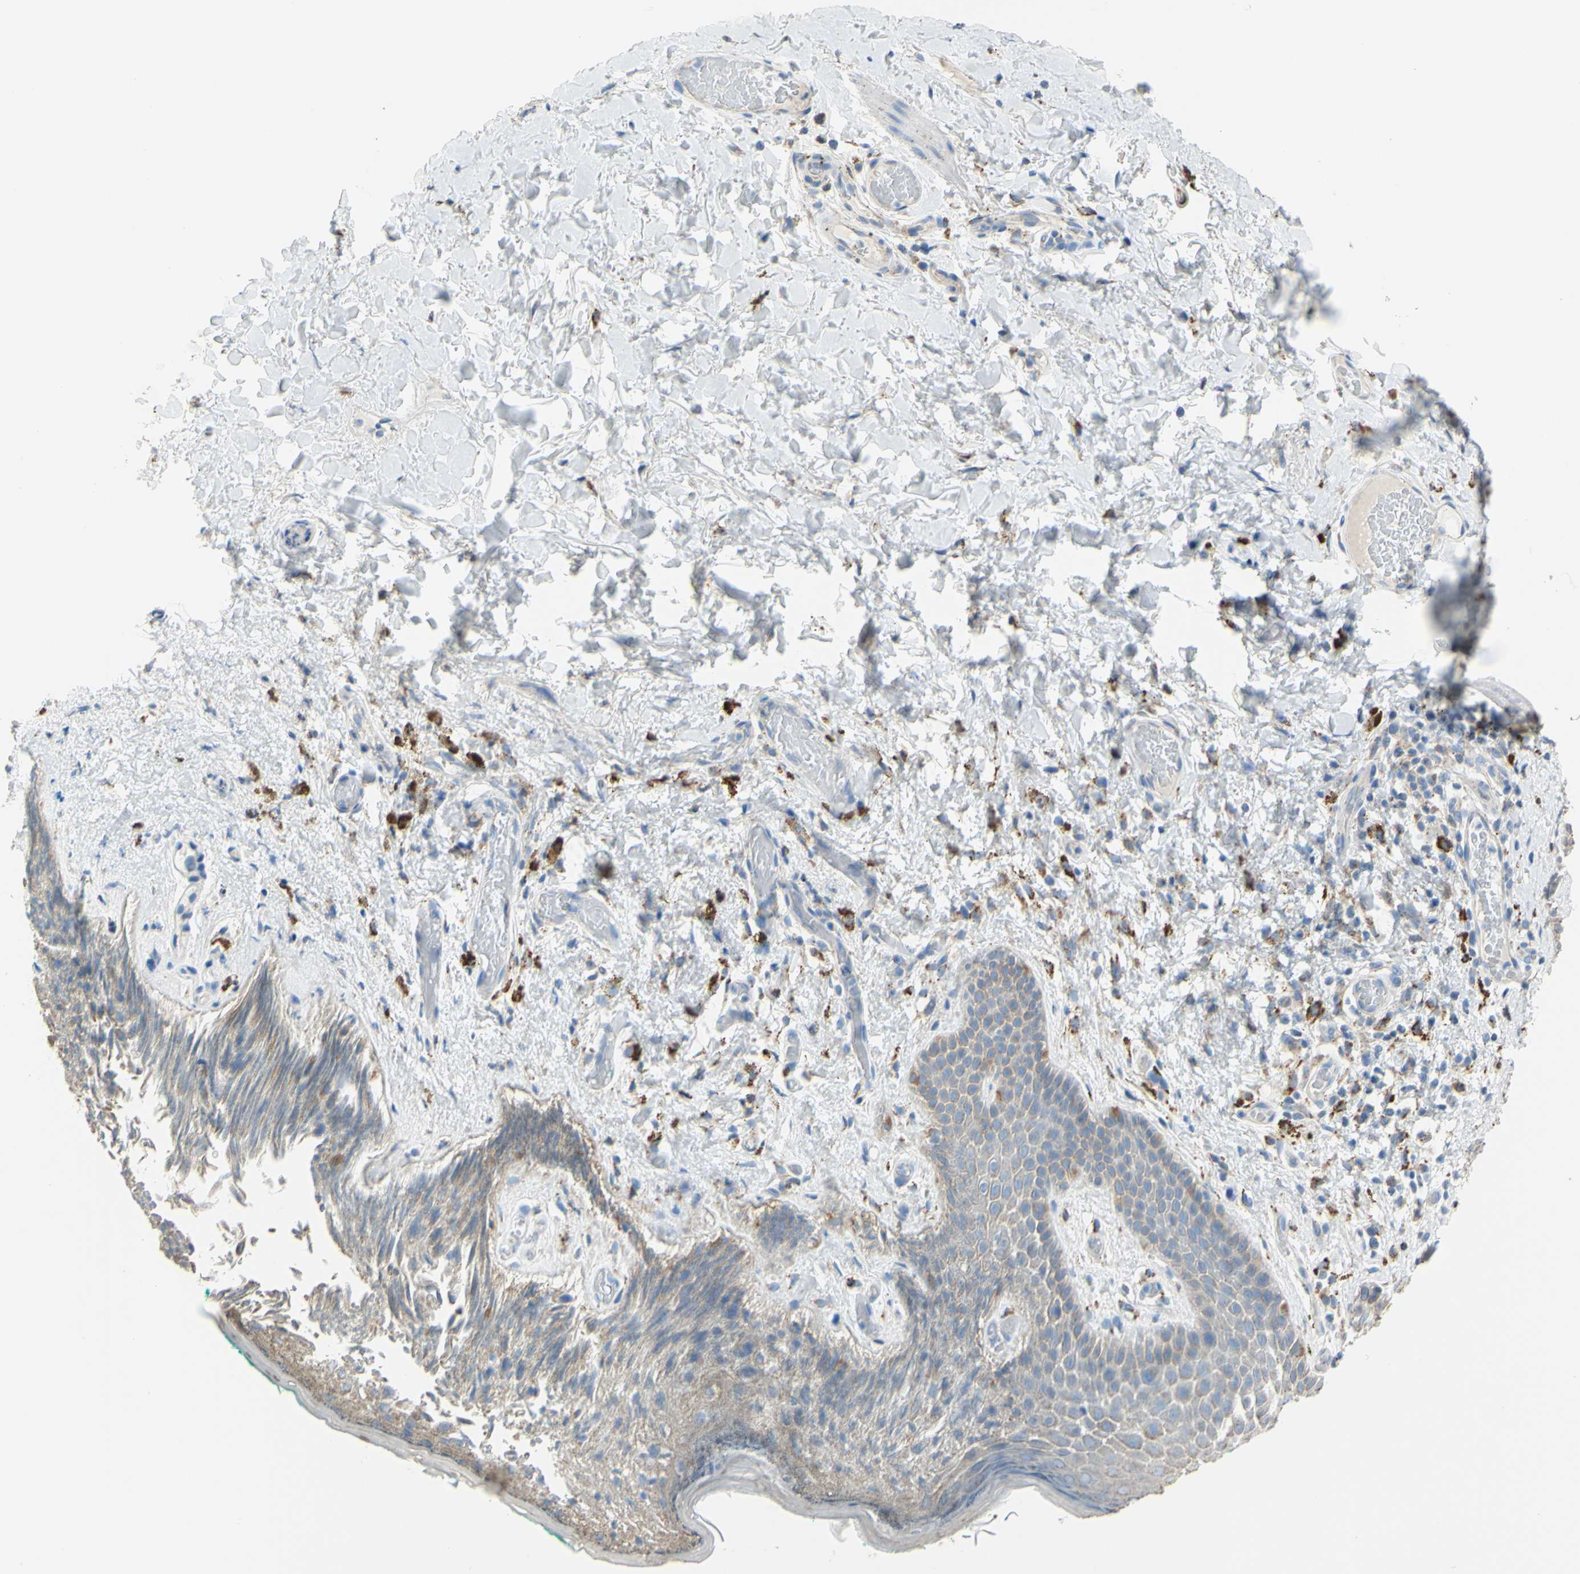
{"staining": {"intensity": "weak", "quantity": ">75%", "location": "cytoplasmic/membranous"}, "tissue": "skin", "cell_type": "Epidermal cells", "image_type": "normal", "snomed": [{"axis": "morphology", "description": "Normal tissue, NOS"}, {"axis": "topography", "description": "Anal"}], "caption": "High-power microscopy captured an IHC histopathology image of unremarkable skin, revealing weak cytoplasmic/membranous positivity in about >75% of epidermal cells.", "gene": "CTSD", "patient": {"sex": "male", "age": 74}}